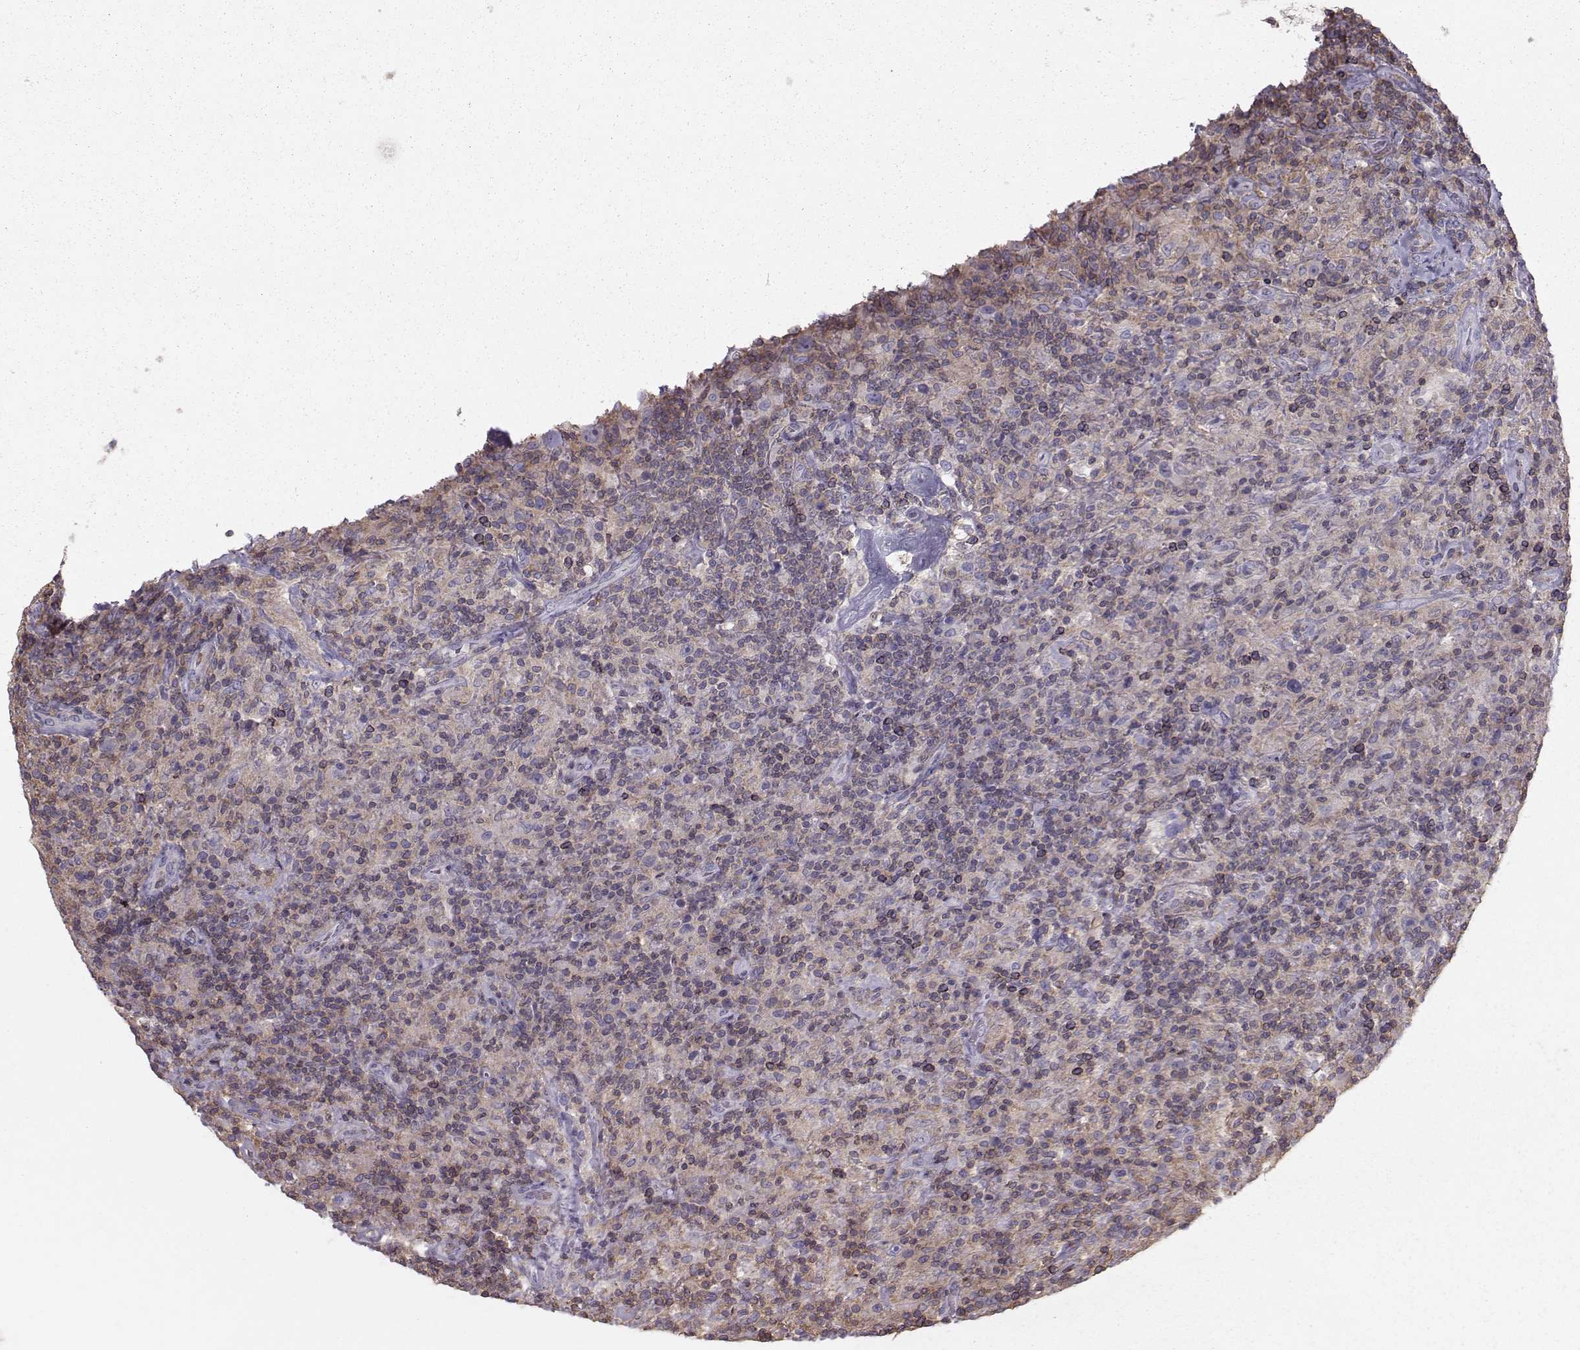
{"staining": {"intensity": "negative", "quantity": "none", "location": "none"}, "tissue": "lymphoma", "cell_type": "Tumor cells", "image_type": "cancer", "snomed": [{"axis": "morphology", "description": "Hodgkin's disease, NOS"}, {"axis": "topography", "description": "Lymph node"}], "caption": "Tumor cells show no significant staining in lymphoma.", "gene": "ZBTB32", "patient": {"sex": "male", "age": 70}}